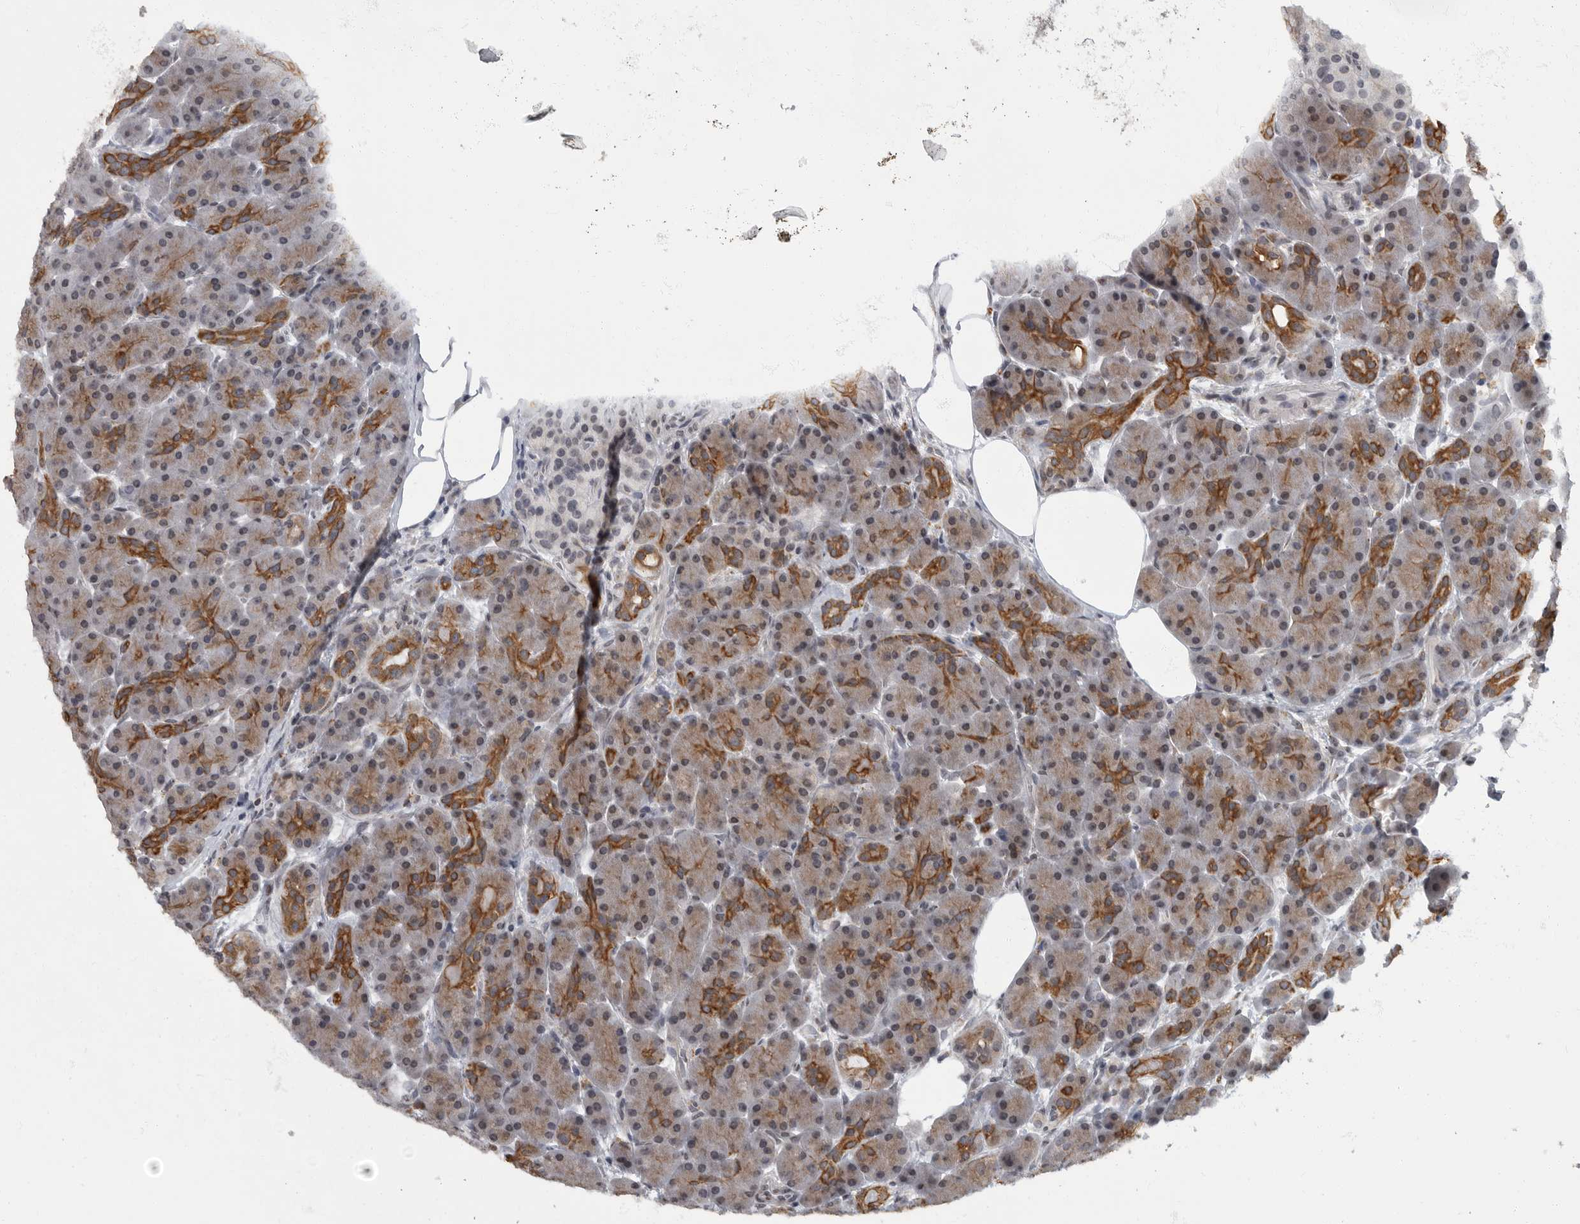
{"staining": {"intensity": "moderate", "quantity": "25%-75%", "location": "cytoplasmic/membranous"}, "tissue": "pancreas", "cell_type": "Exocrine glandular cells", "image_type": "normal", "snomed": [{"axis": "morphology", "description": "Normal tissue, NOS"}, {"axis": "topography", "description": "Pancreas"}], "caption": "Brown immunohistochemical staining in benign pancreas exhibits moderate cytoplasmic/membranous positivity in approximately 25%-75% of exocrine glandular cells.", "gene": "EVI5", "patient": {"sex": "male", "age": 63}}